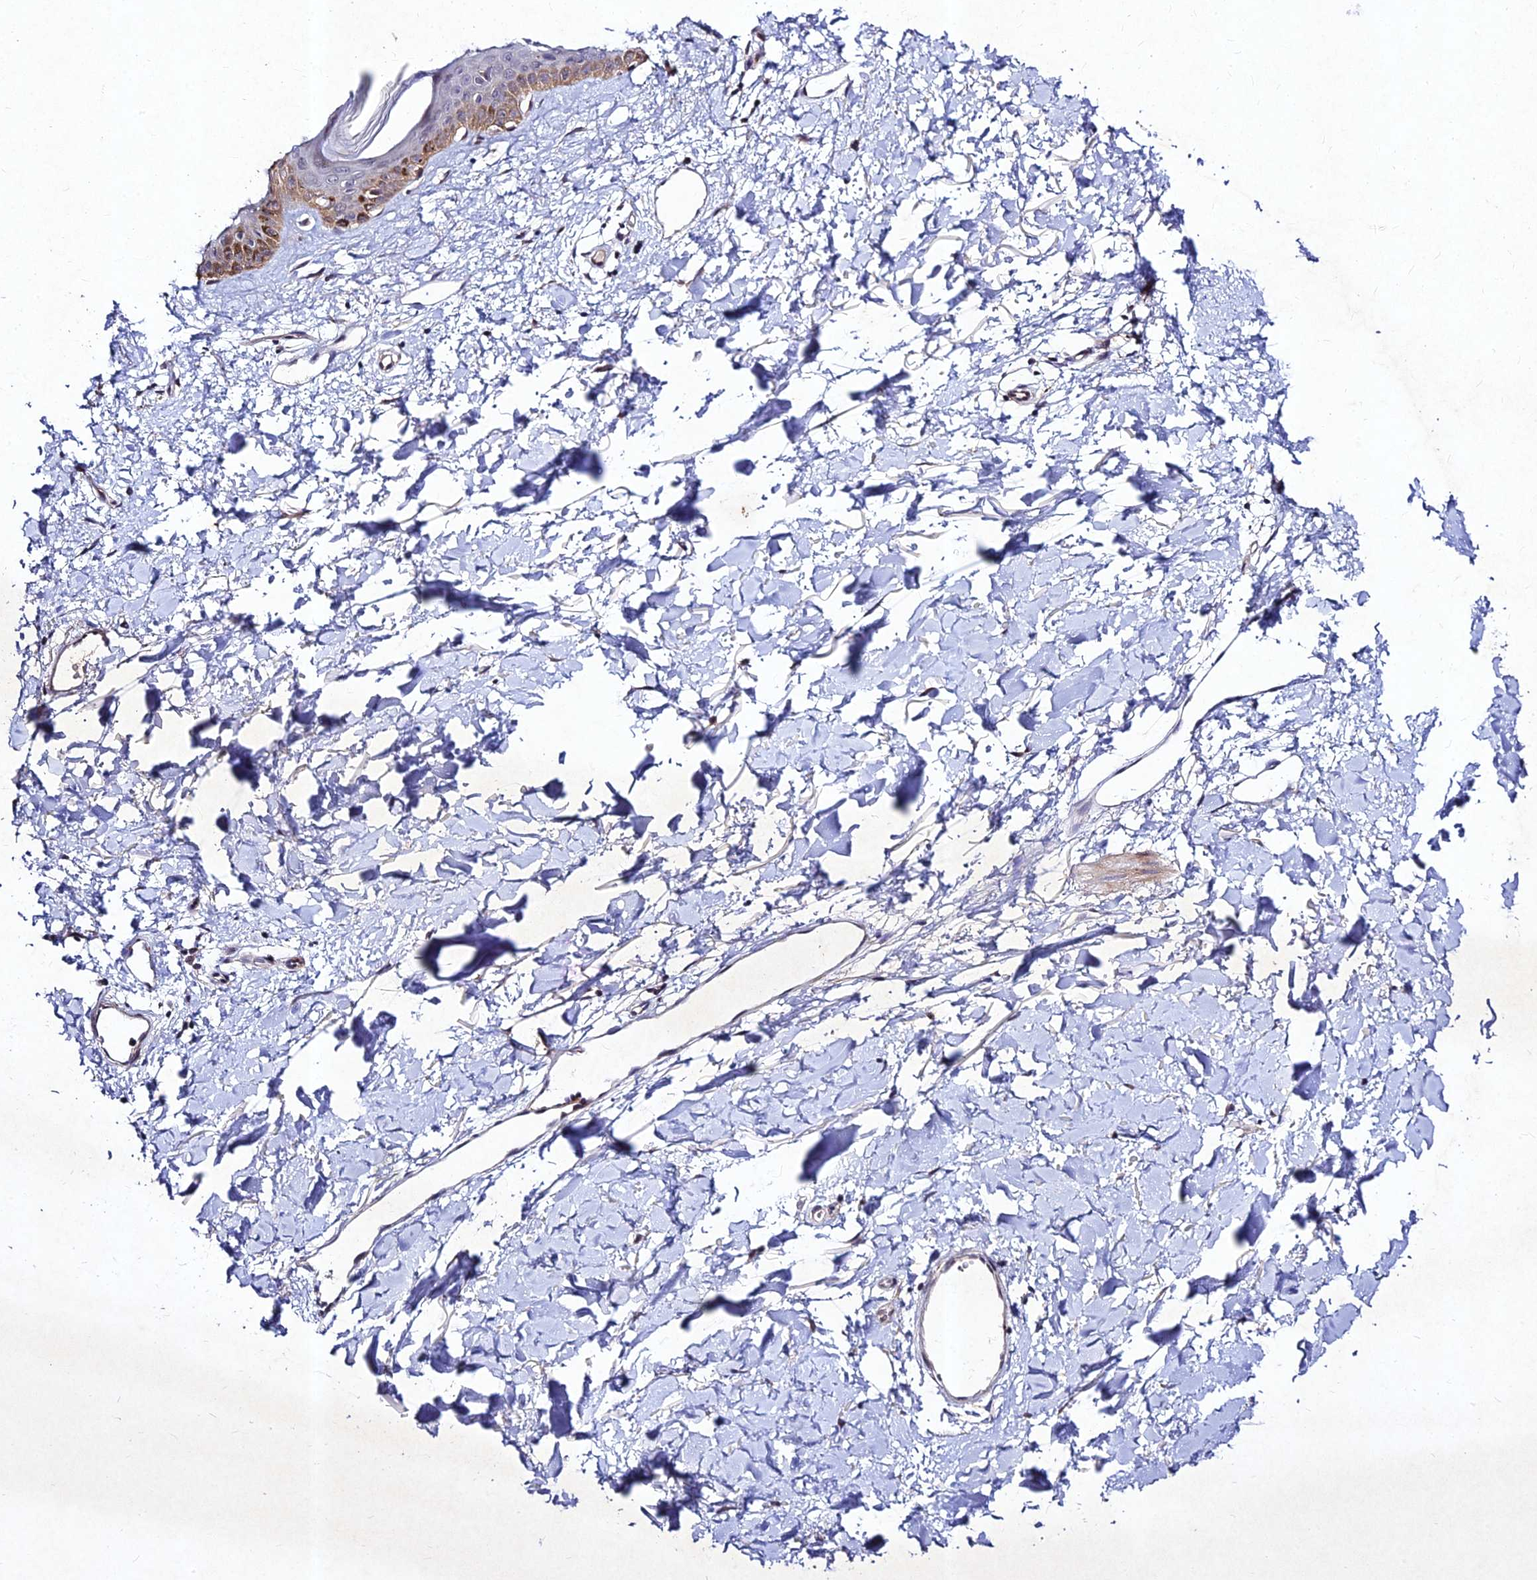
{"staining": {"intensity": "weak", "quantity": ">75%", "location": "cytoplasmic/membranous"}, "tissue": "skin", "cell_type": "Fibroblasts", "image_type": "normal", "snomed": [{"axis": "morphology", "description": "Normal tissue, NOS"}, {"axis": "topography", "description": "Skin"}], "caption": "Weak cytoplasmic/membranous expression is seen in about >75% of fibroblasts in unremarkable skin.", "gene": "RAVER1", "patient": {"sex": "female", "age": 58}}